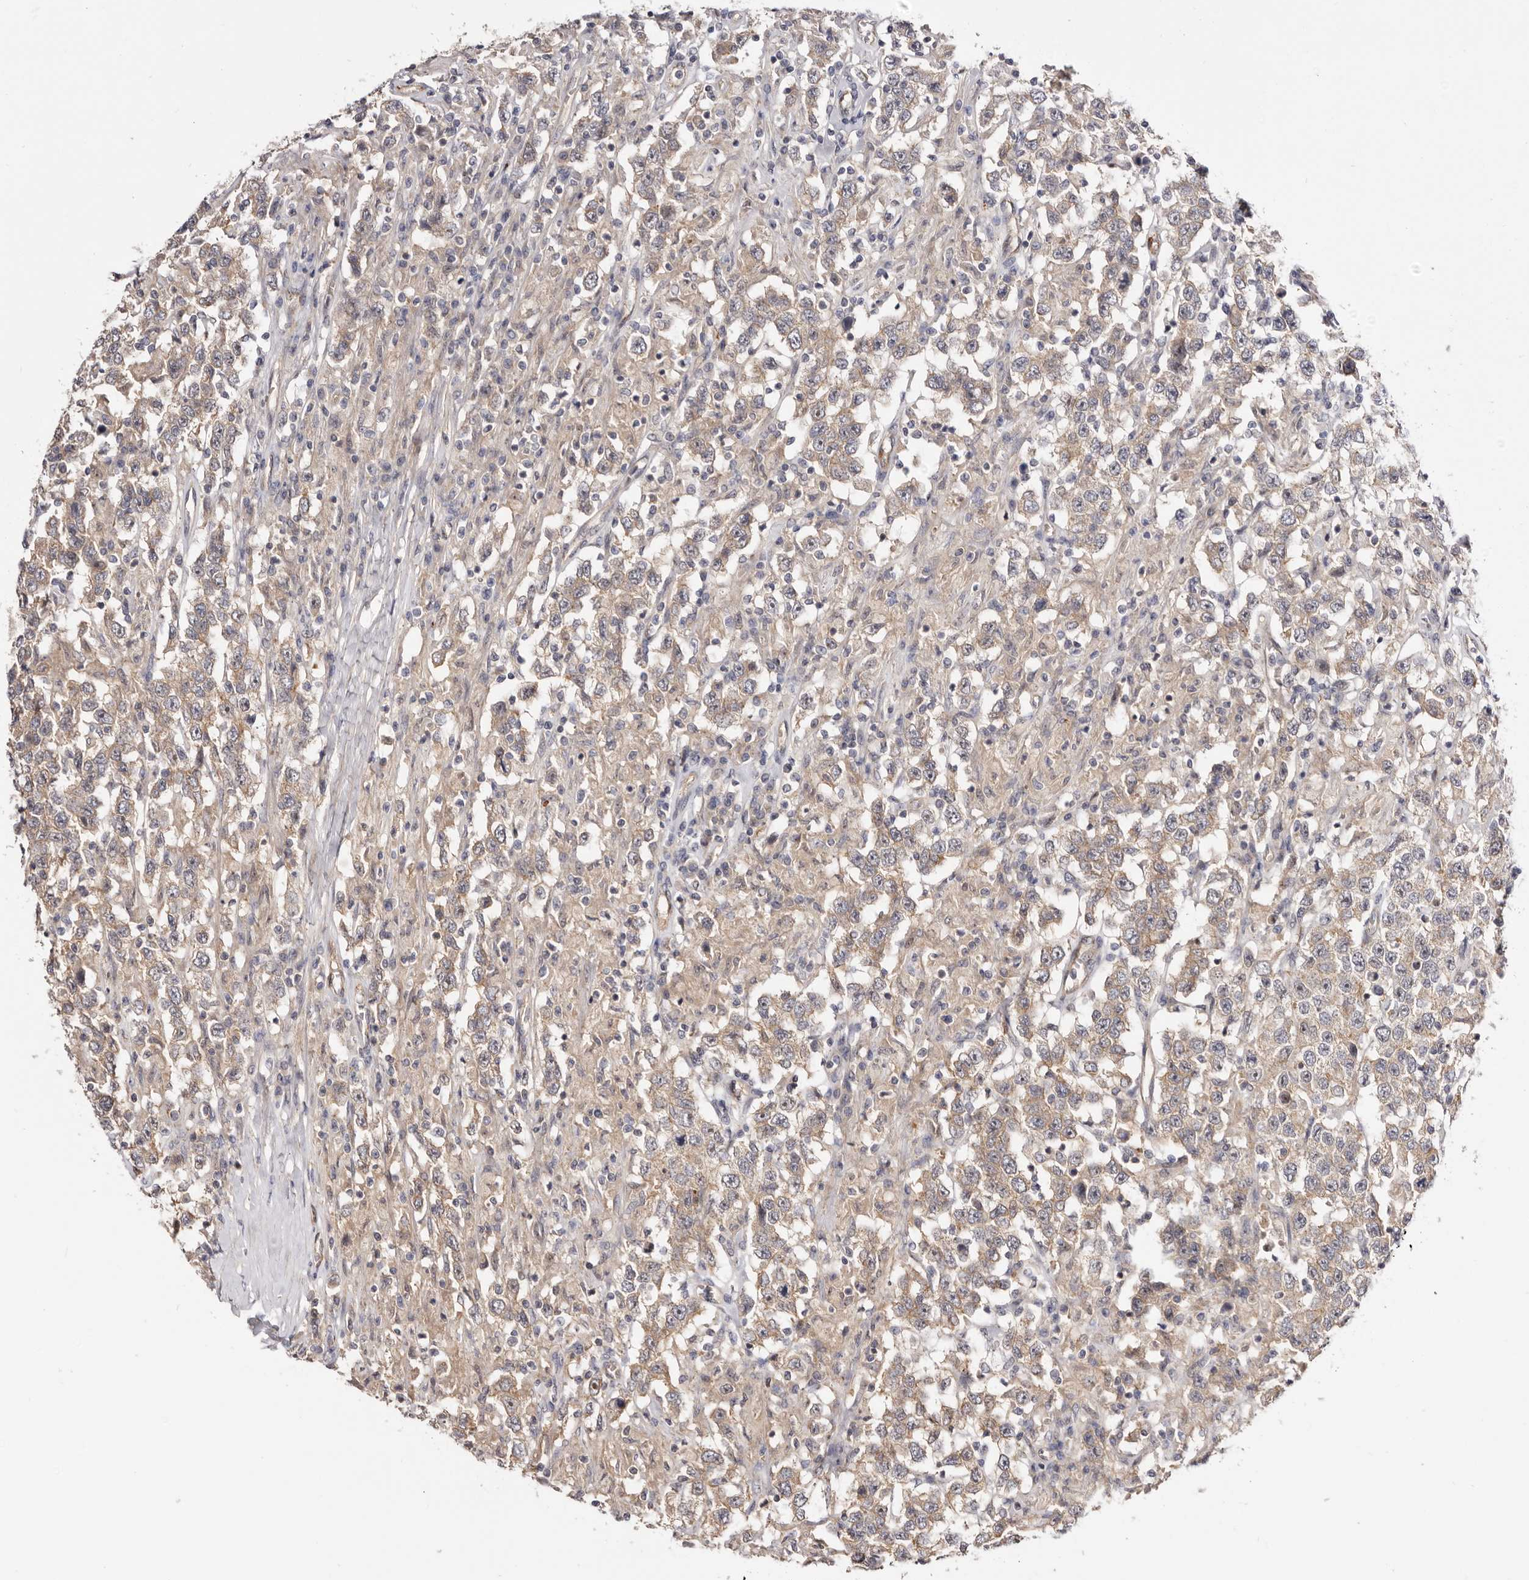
{"staining": {"intensity": "weak", "quantity": ">75%", "location": "cytoplasmic/membranous"}, "tissue": "testis cancer", "cell_type": "Tumor cells", "image_type": "cancer", "snomed": [{"axis": "morphology", "description": "Seminoma, NOS"}, {"axis": "topography", "description": "Testis"}], "caption": "IHC staining of testis cancer (seminoma), which reveals low levels of weak cytoplasmic/membranous expression in about >75% of tumor cells indicating weak cytoplasmic/membranous protein positivity. The staining was performed using DAB (3,3'-diaminobenzidine) (brown) for protein detection and nuclei were counterstained in hematoxylin (blue).", "gene": "PANK4", "patient": {"sex": "male", "age": 41}}